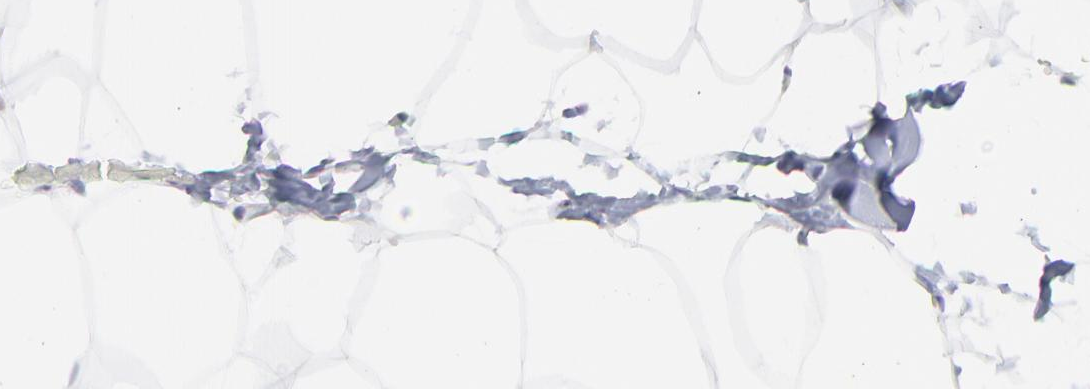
{"staining": {"intensity": "negative", "quantity": "none", "location": "none"}, "tissue": "adipose tissue", "cell_type": "Adipocytes", "image_type": "normal", "snomed": [{"axis": "morphology", "description": "Normal tissue, NOS"}, {"axis": "morphology", "description": "Duct carcinoma"}, {"axis": "topography", "description": "Breast"}, {"axis": "topography", "description": "Adipose tissue"}], "caption": "IHC image of unremarkable adipose tissue stained for a protein (brown), which displays no positivity in adipocytes.", "gene": "NCAPH", "patient": {"sex": "female", "age": 37}}